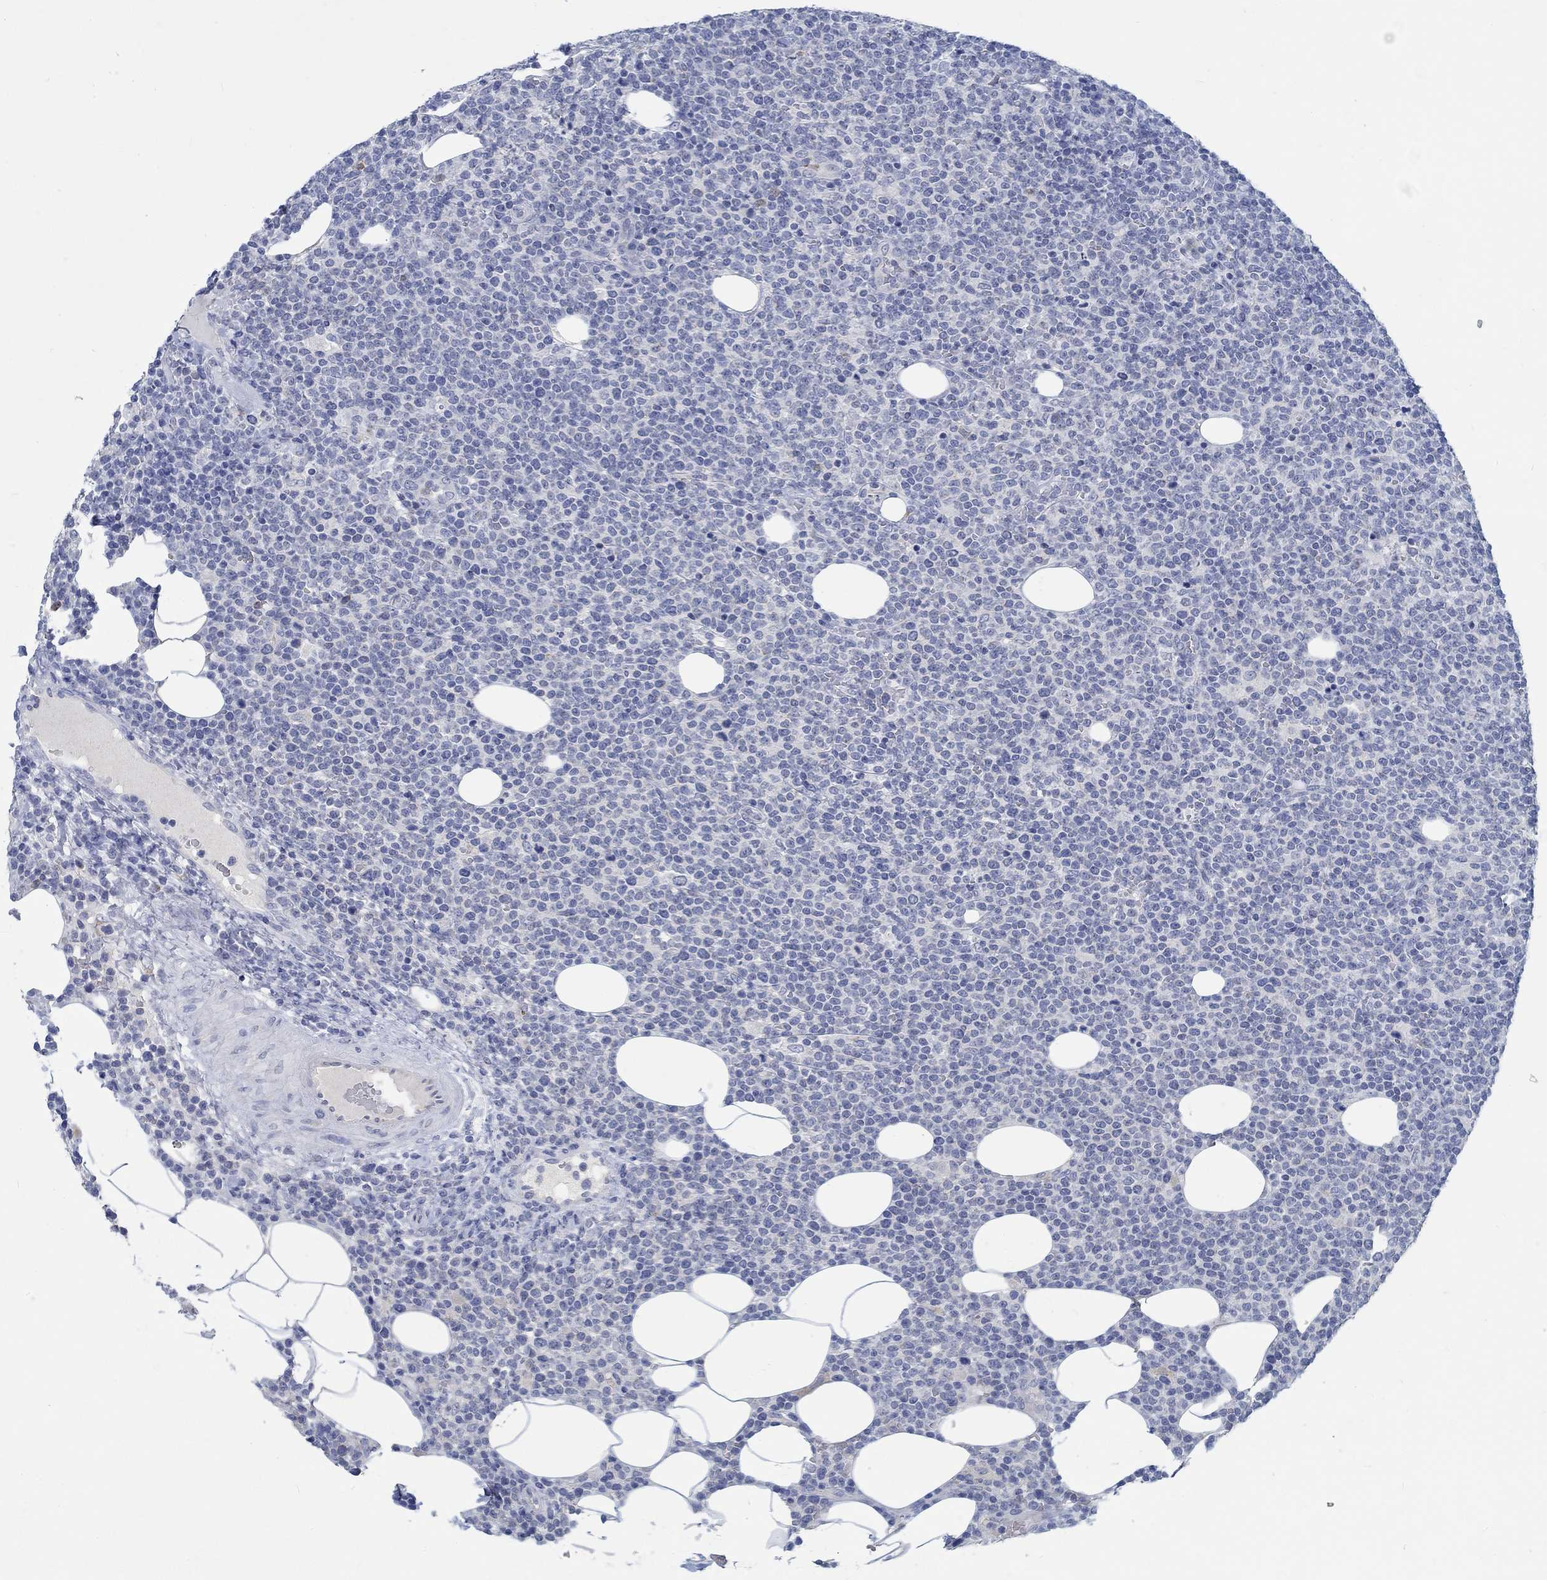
{"staining": {"intensity": "negative", "quantity": "none", "location": "none"}, "tissue": "lymphoma", "cell_type": "Tumor cells", "image_type": "cancer", "snomed": [{"axis": "morphology", "description": "Malignant lymphoma, non-Hodgkin's type, High grade"}, {"axis": "topography", "description": "Lymph node"}], "caption": "Human high-grade malignant lymphoma, non-Hodgkin's type stained for a protein using IHC exhibits no expression in tumor cells.", "gene": "TEKT4", "patient": {"sex": "male", "age": 61}}